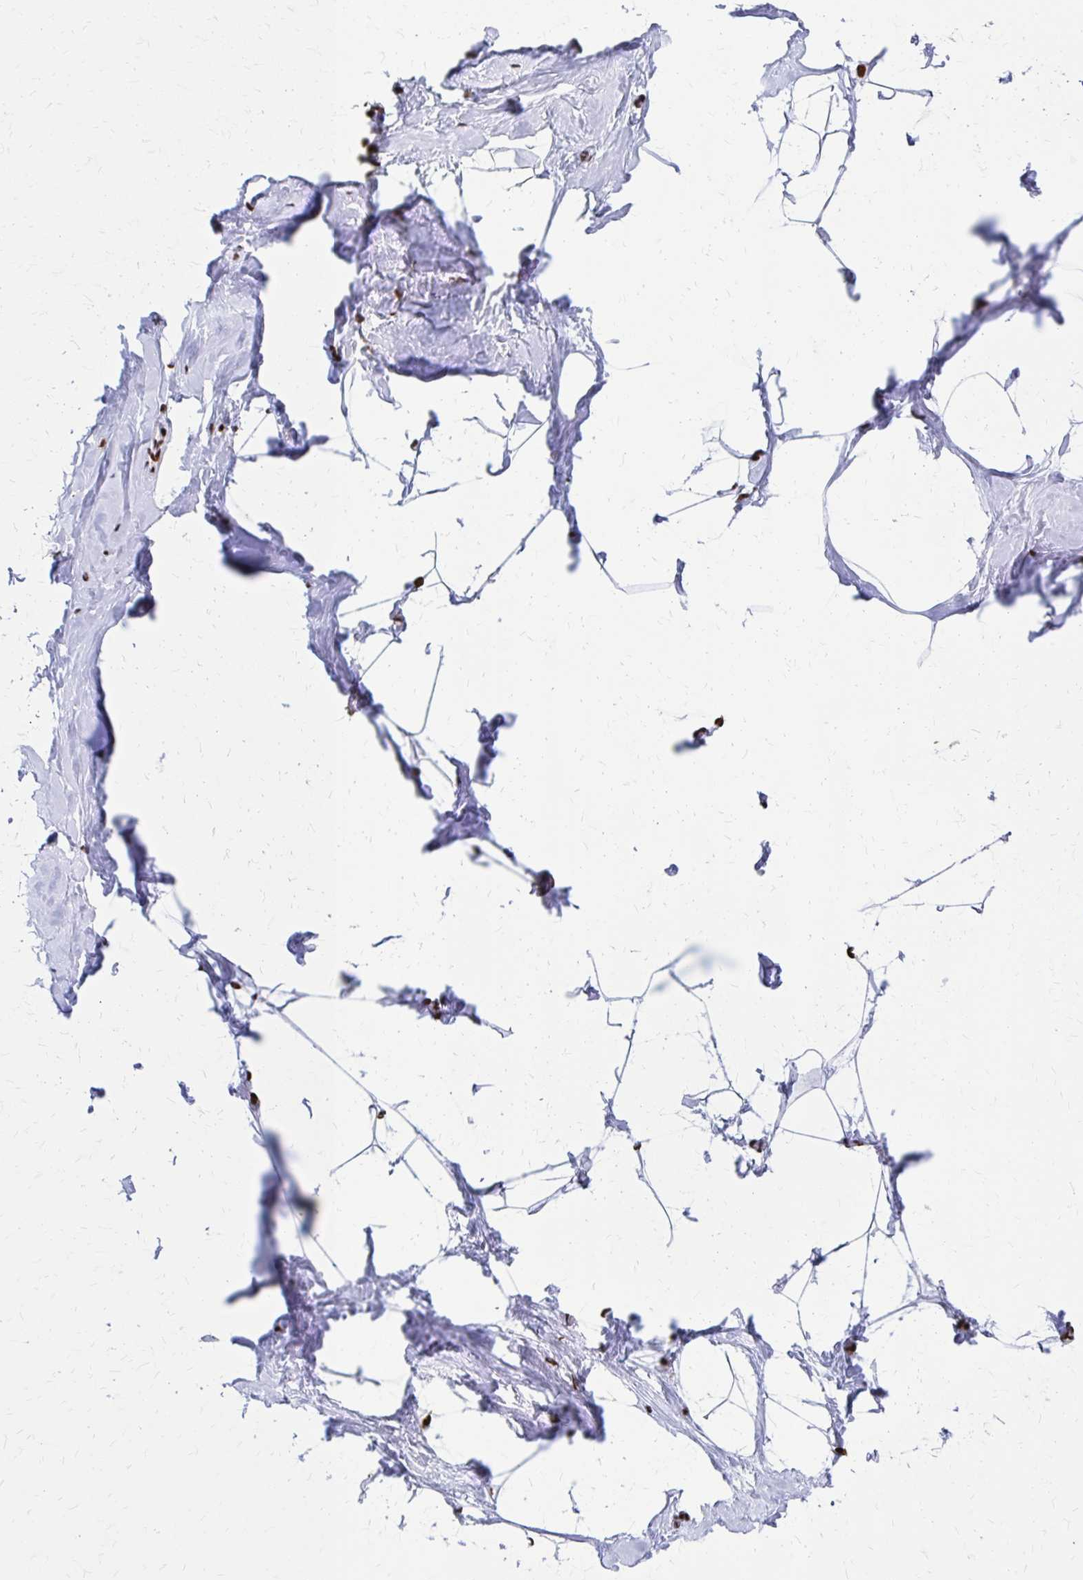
{"staining": {"intensity": "negative", "quantity": "none", "location": "none"}, "tissue": "breast", "cell_type": "Adipocytes", "image_type": "normal", "snomed": [{"axis": "morphology", "description": "Normal tissue, NOS"}, {"axis": "topography", "description": "Breast"}], "caption": "IHC histopathology image of normal breast: breast stained with DAB shows no significant protein expression in adipocytes.", "gene": "CNKSR3", "patient": {"sex": "female", "age": 32}}